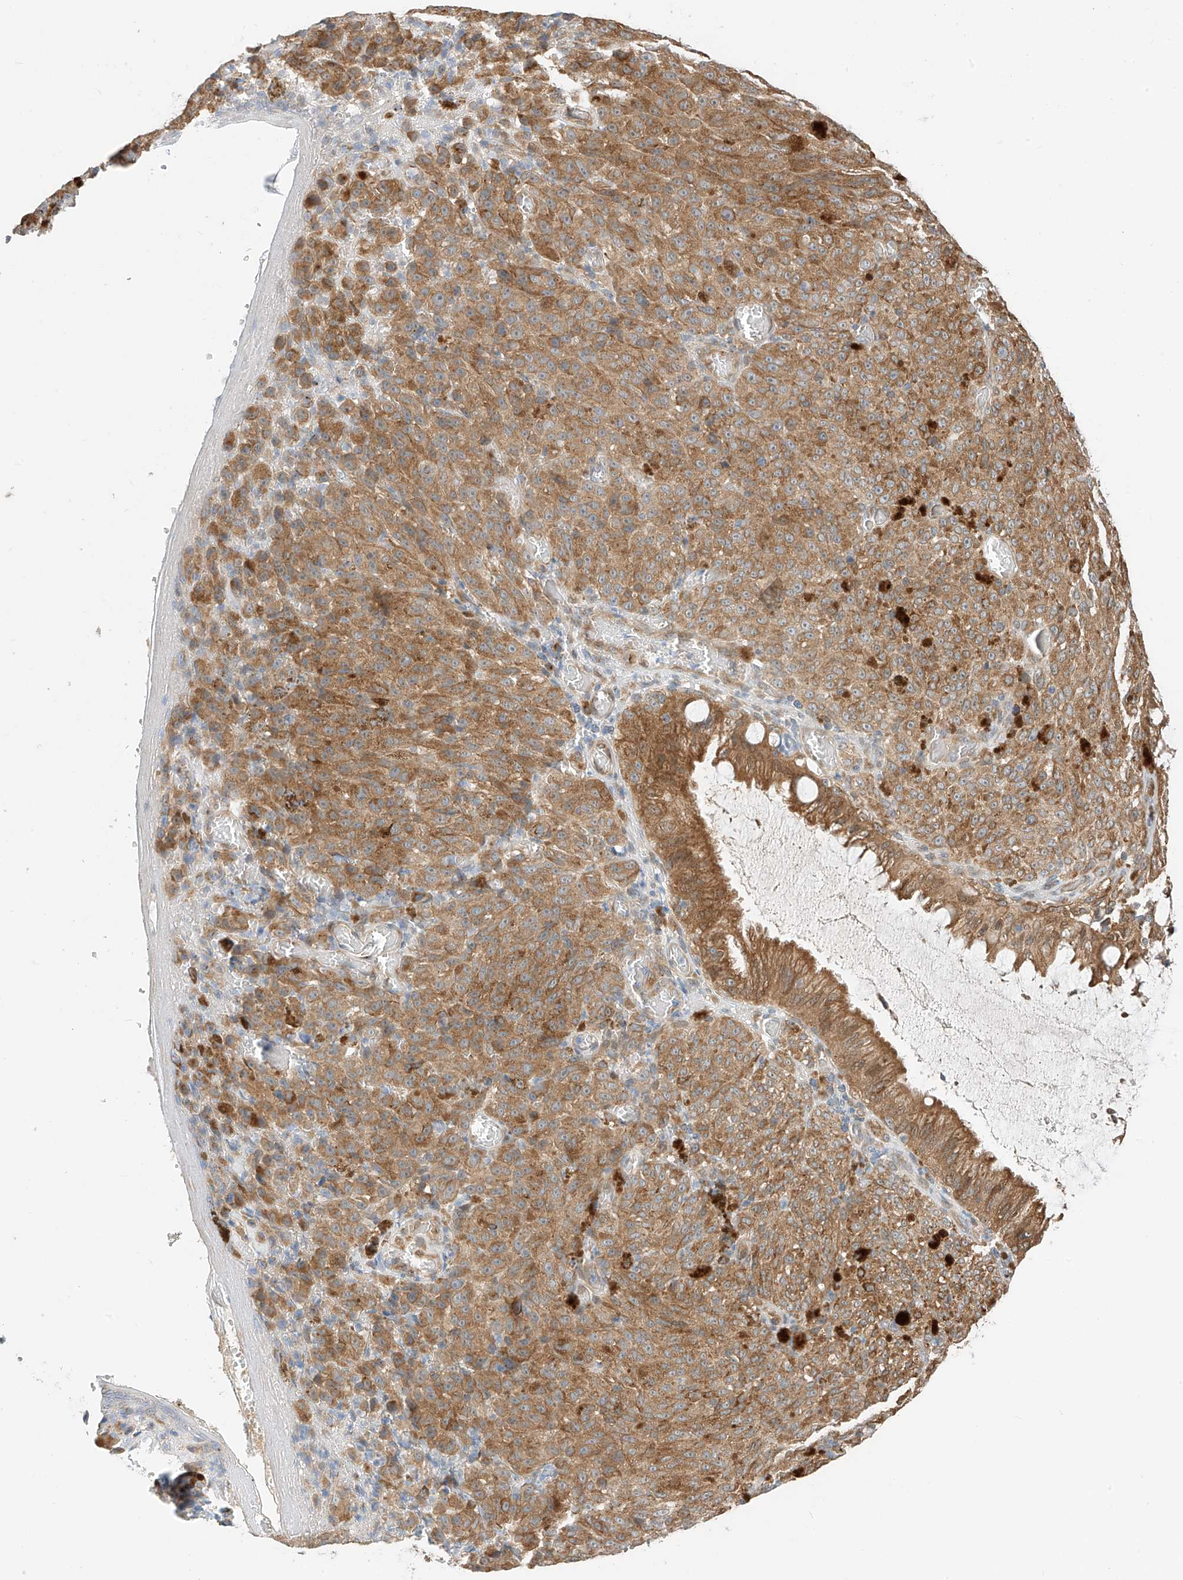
{"staining": {"intensity": "moderate", "quantity": ">75%", "location": "cytoplasmic/membranous"}, "tissue": "melanoma", "cell_type": "Tumor cells", "image_type": "cancer", "snomed": [{"axis": "morphology", "description": "Malignant melanoma, NOS"}, {"axis": "topography", "description": "Rectum"}], "caption": "Immunohistochemistry (IHC) histopathology image of neoplastic tissue: malignant melanoma stained using immunohistochemistry demonstrates medium levels of moderate protein expression localized specifically in the cytoplasmic/membranous of tumor cells, appearing as a cytoplasmic/membranous brown color.", "gene": "PPA2", "patient": {"sex": "female", "age": 81}}